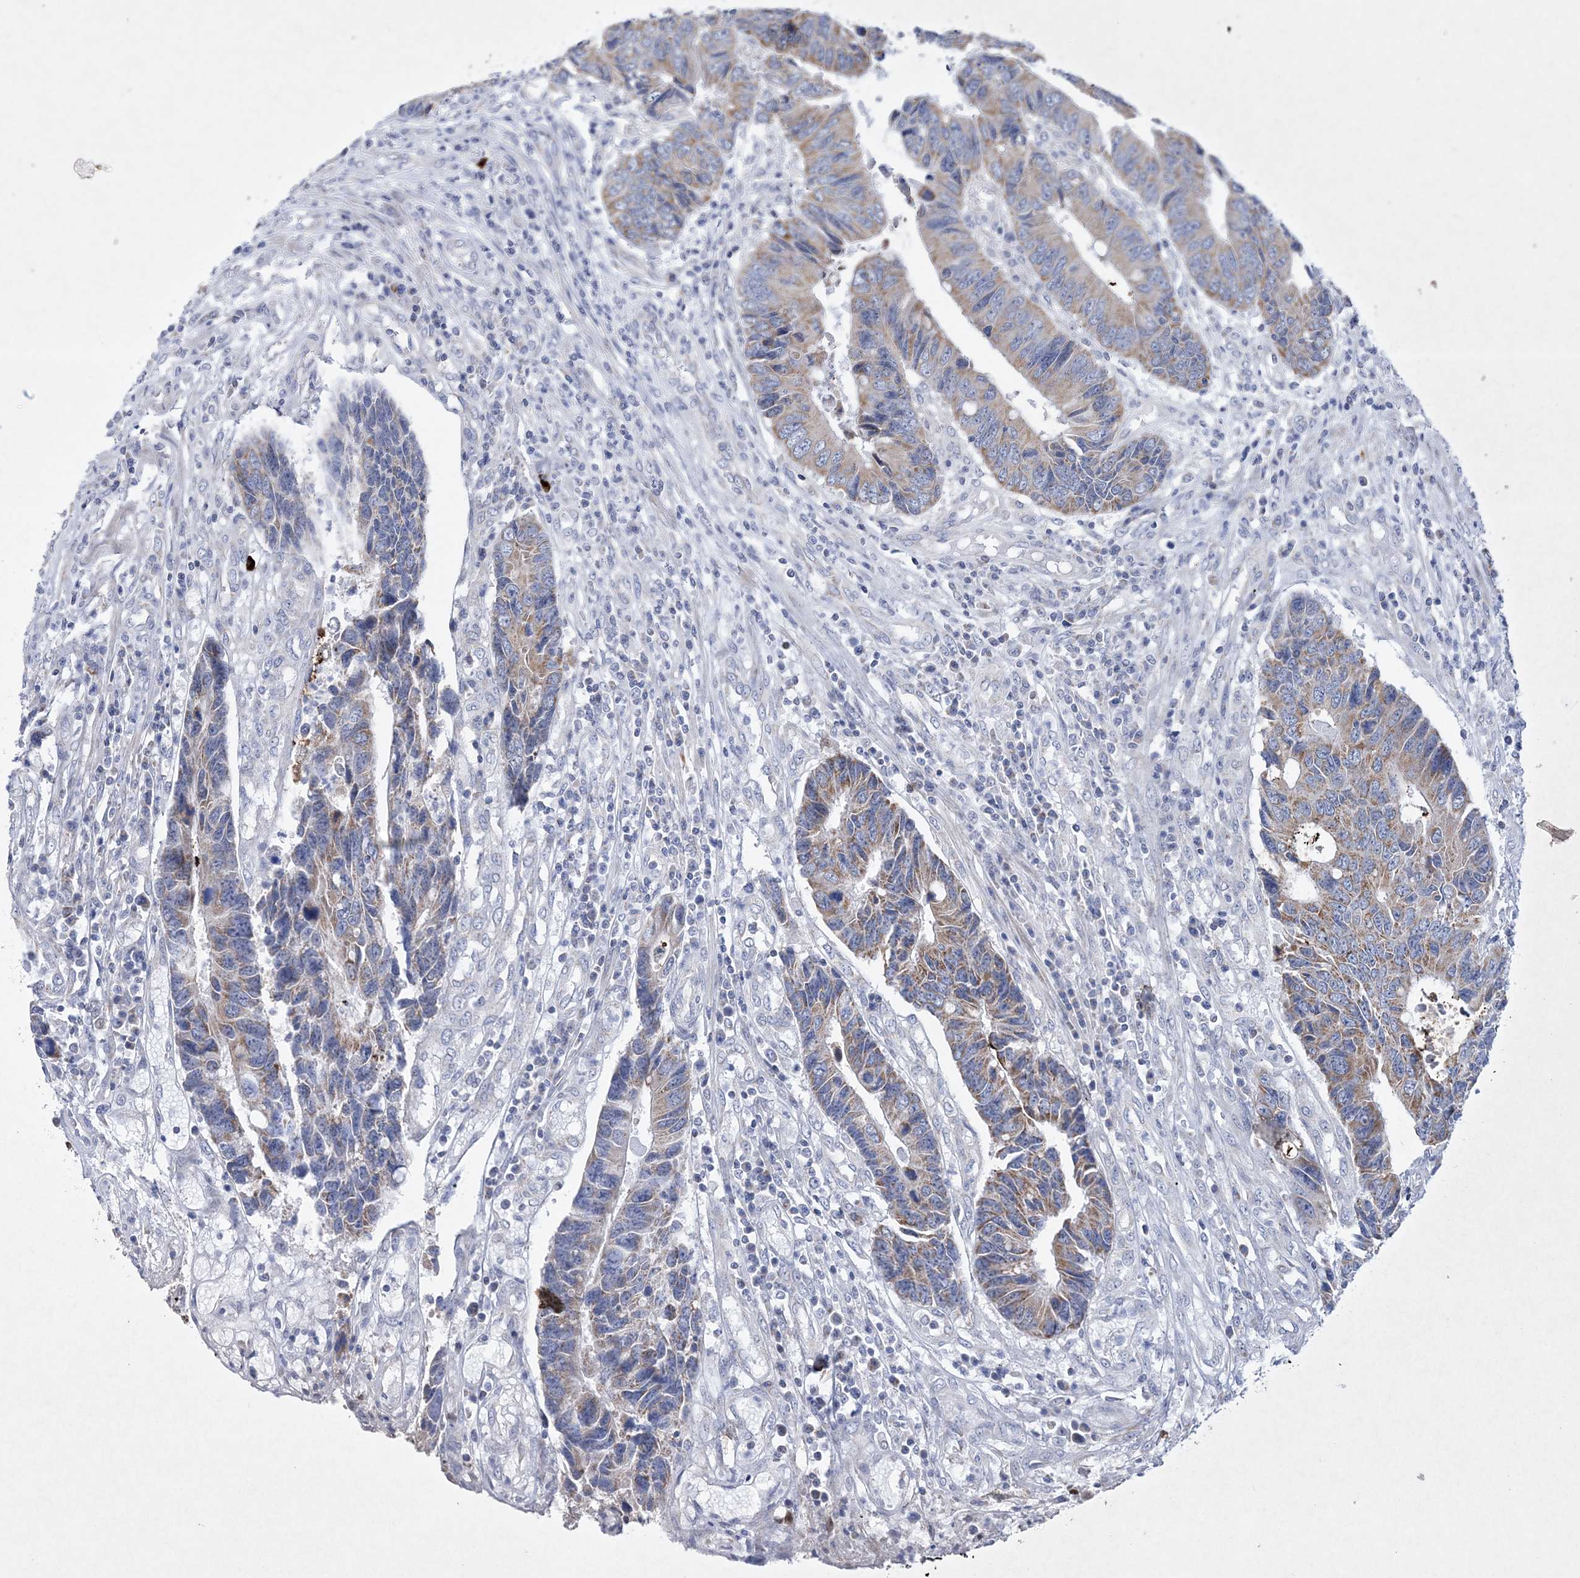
{"staining": {"intensity": "moderate", "quantity": ">75%", "location": "cytoplasmic/membranous"}, "tissue": "colorectal cancer", "cell_type": "Tumor cells", "image_type": "cancer", "snomed": [{"axis": "morphology", "description": "Adenocarcinoma, NOS"}, {"axis": "topography", "description": "Rectum"}], "caption": "IHC micrograph of neoplastic tissue: colorectal cancer stained using IHC exhibits medium levels of moderate protein expression localized specifically in the cytoplasmic/membranous of tumor cells, appearing as a cytoplasmic/membranous brown color.", "gene": "CES4A", "patient": {"sex": "male", "age": 84}}